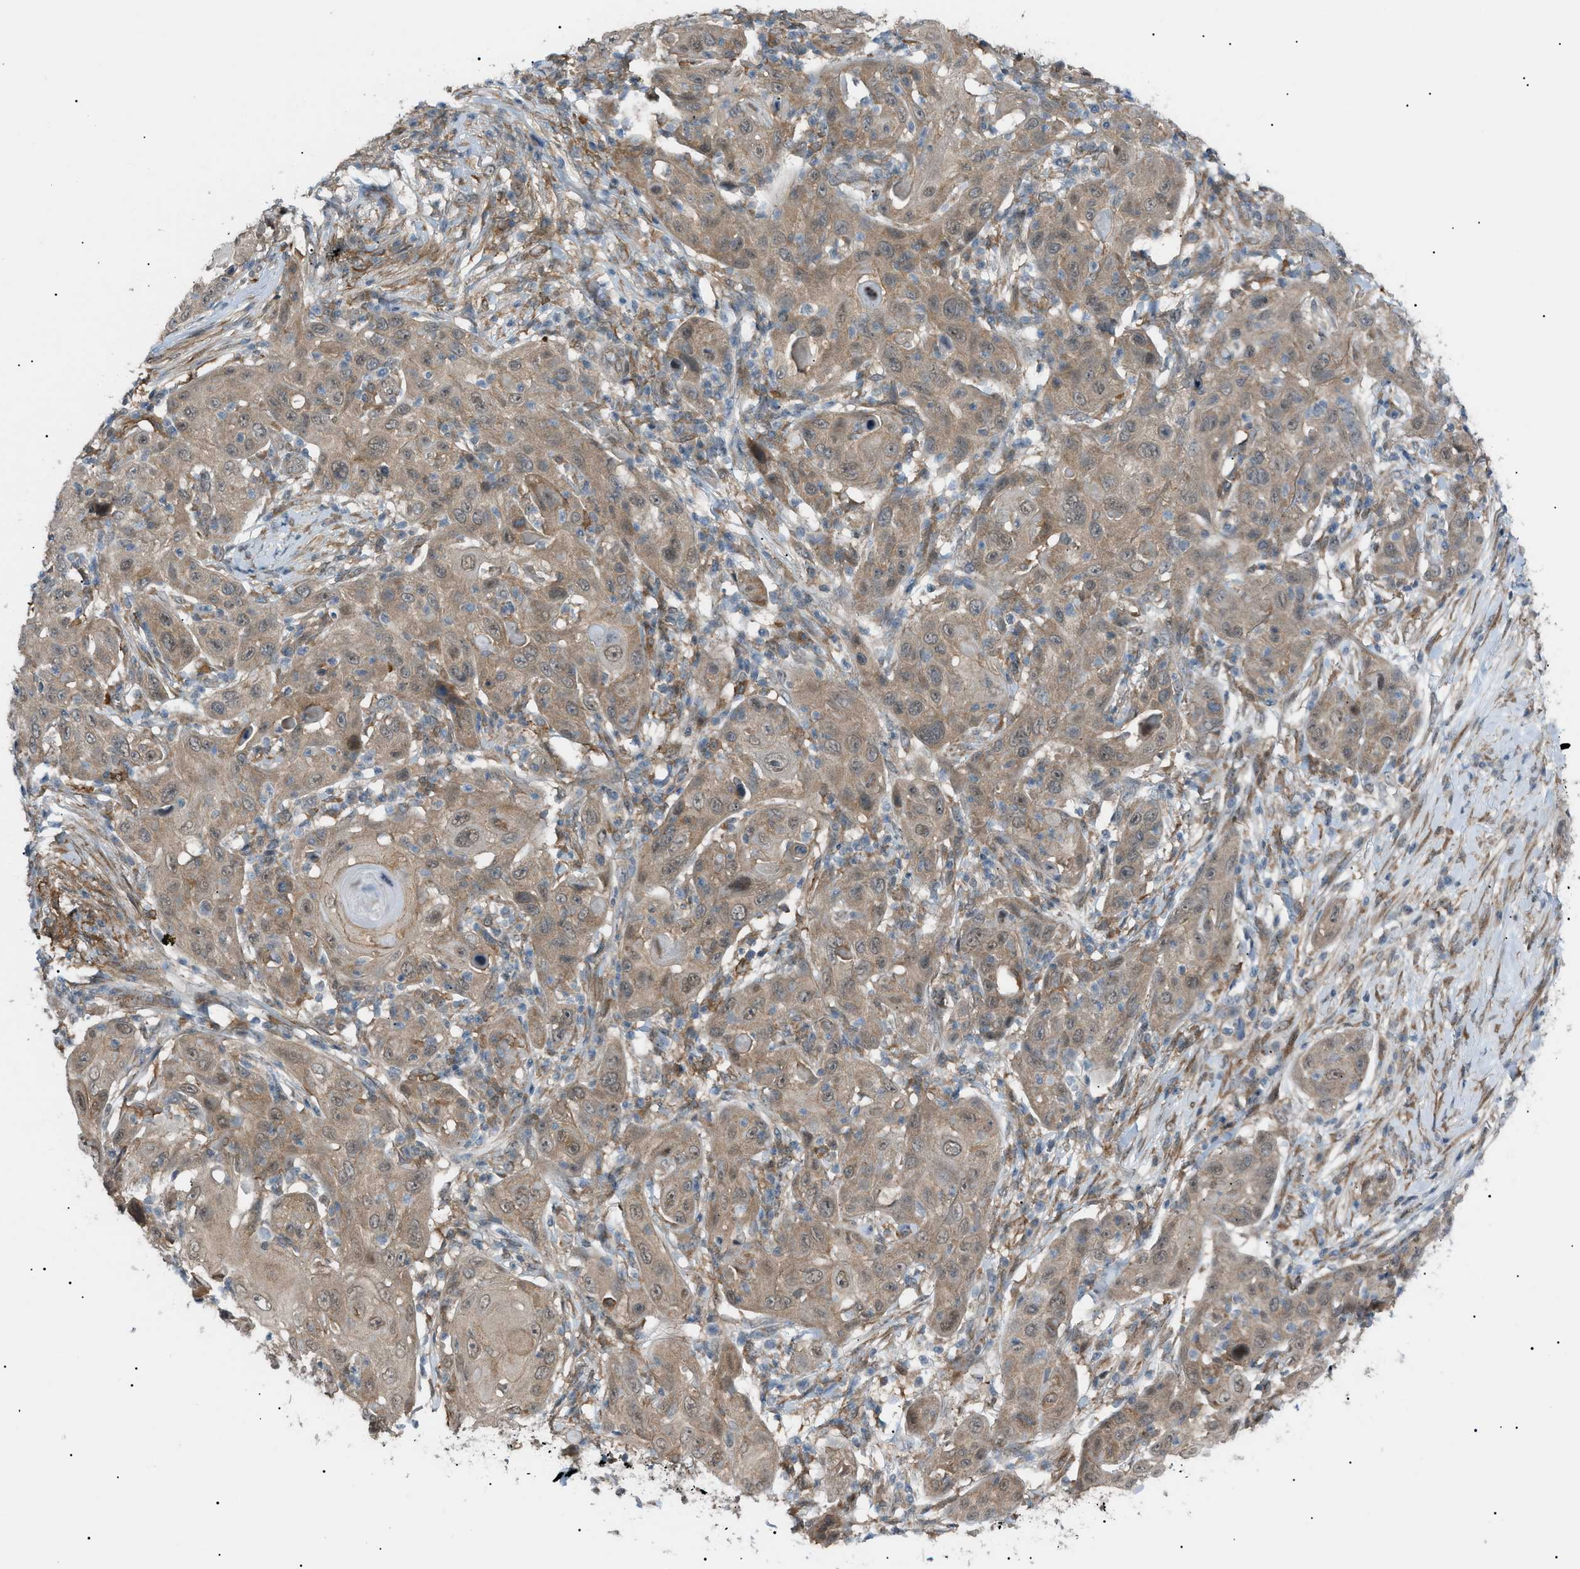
{"staining": {"intensity": "weak", "quantity": ">75%", "location": "cytoplasmic/membranous,nuclear"}, "tissue": "skin cancer", "cell_type": "Tumor cells", "image_type": "cancer", "snomed": [{"axis": "morphology", "description": "Squamous cell carcinoma, NOS"}, {"axis": "topography", "description": "Skin"}], "caption": "Tumor cells reveal low levels of weak cytoplasmic/membranous and nuclear positivity in approximately >75% of cells in human skin squamous cell carcinoma. (brown staining indicates protein expression, while blue staining denotes nuclei).", "gene": "LPIN2", "patient": {"sex": "female", "age": 88}}